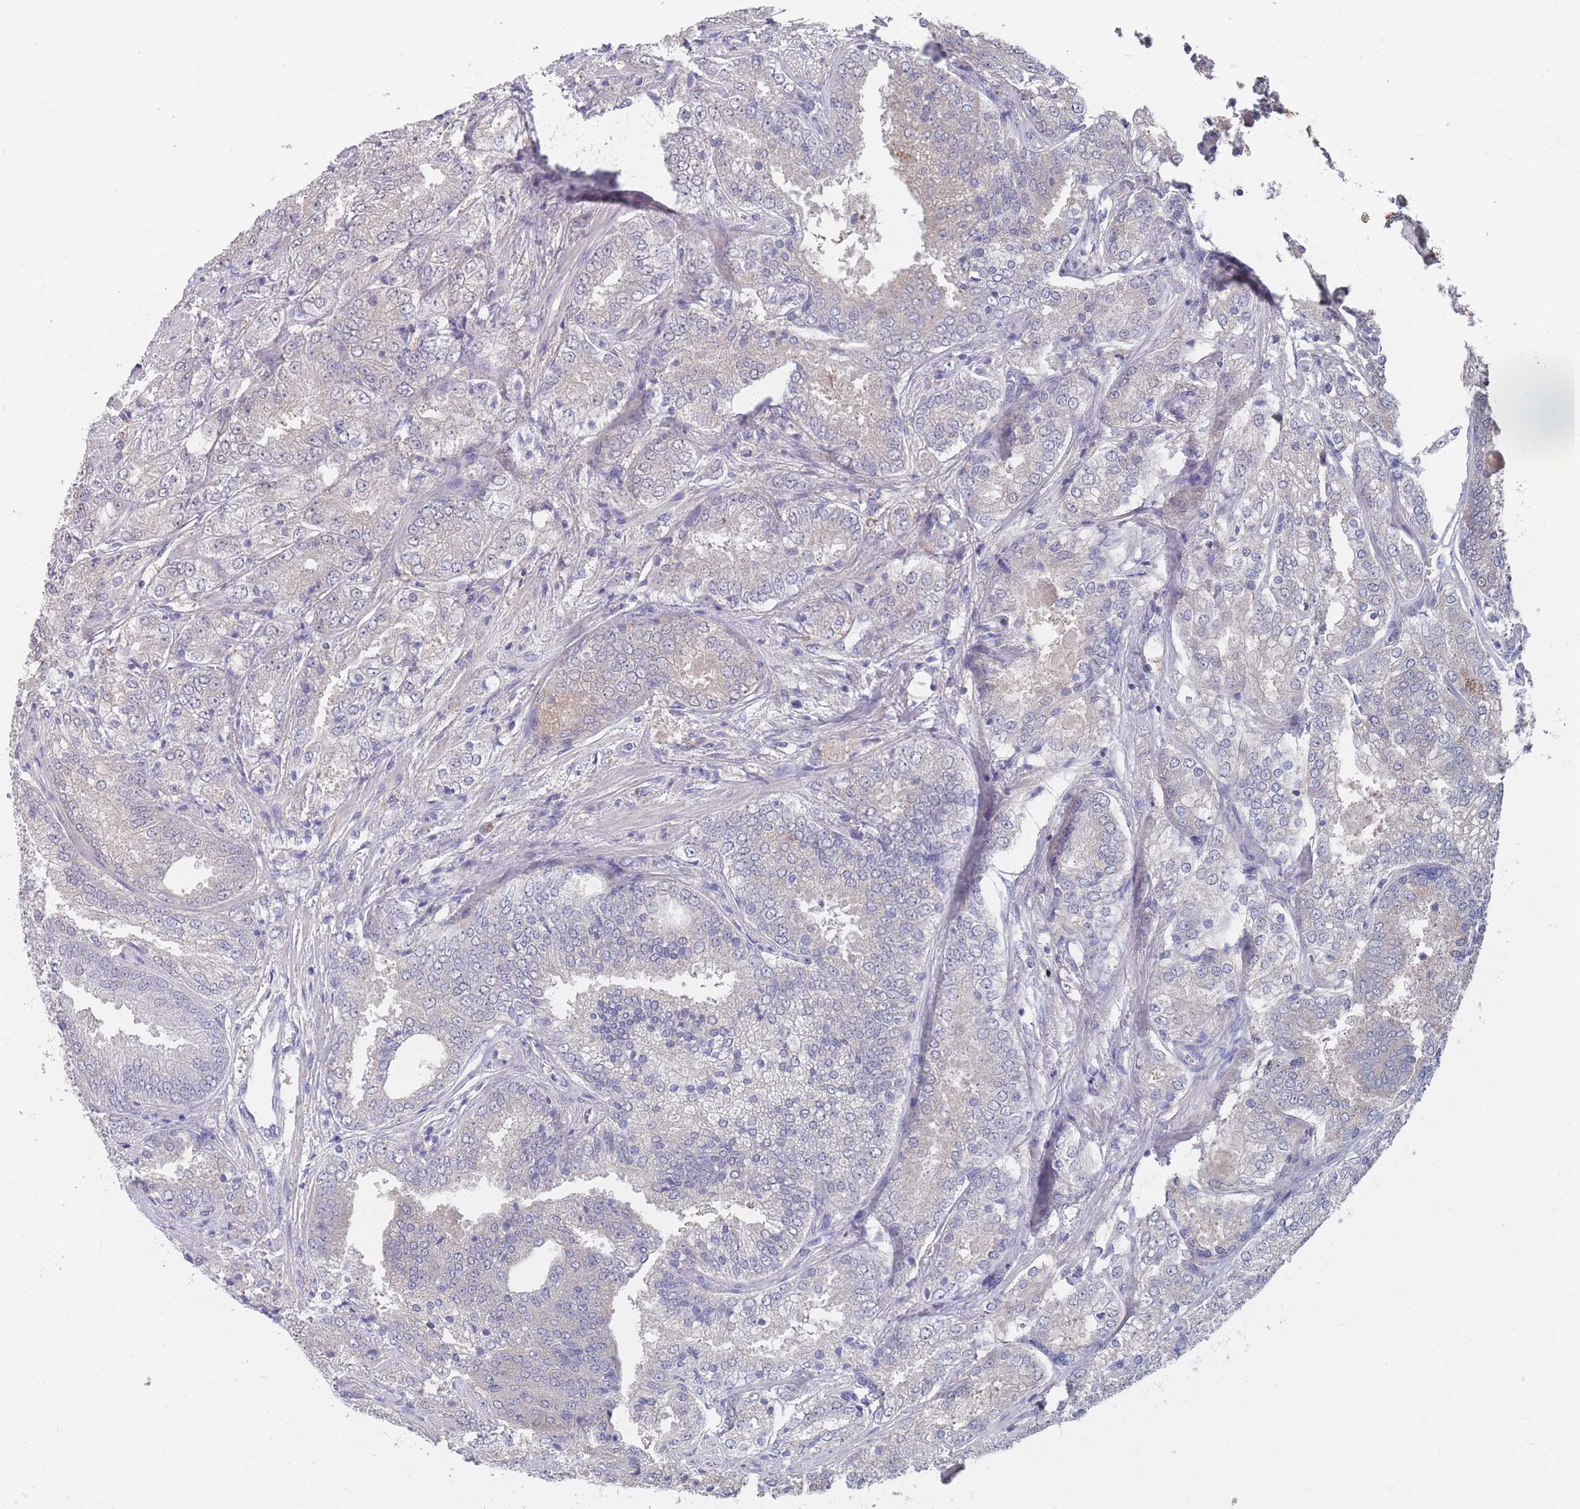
{"staining": {"intensity": "negative", "quantity": "none", "location": "none"}, "tissue": "prostate cancer", "cell_type": "Tumor cells", "image_type": "cancer", "snomed": [{"axis": "morphology", "description": "Adenocarcinoma, High grade"}, {"axis": "topography", "description": "Prostate"}], "caption": "This is an immunohistochemistry (IHC) histopathology image of human prostate adenocarcinoma (high-grade). There is no positivity in tumor cells.", "gene": "CYP51A1", "patient": {"sex": "male", "age": 63}}